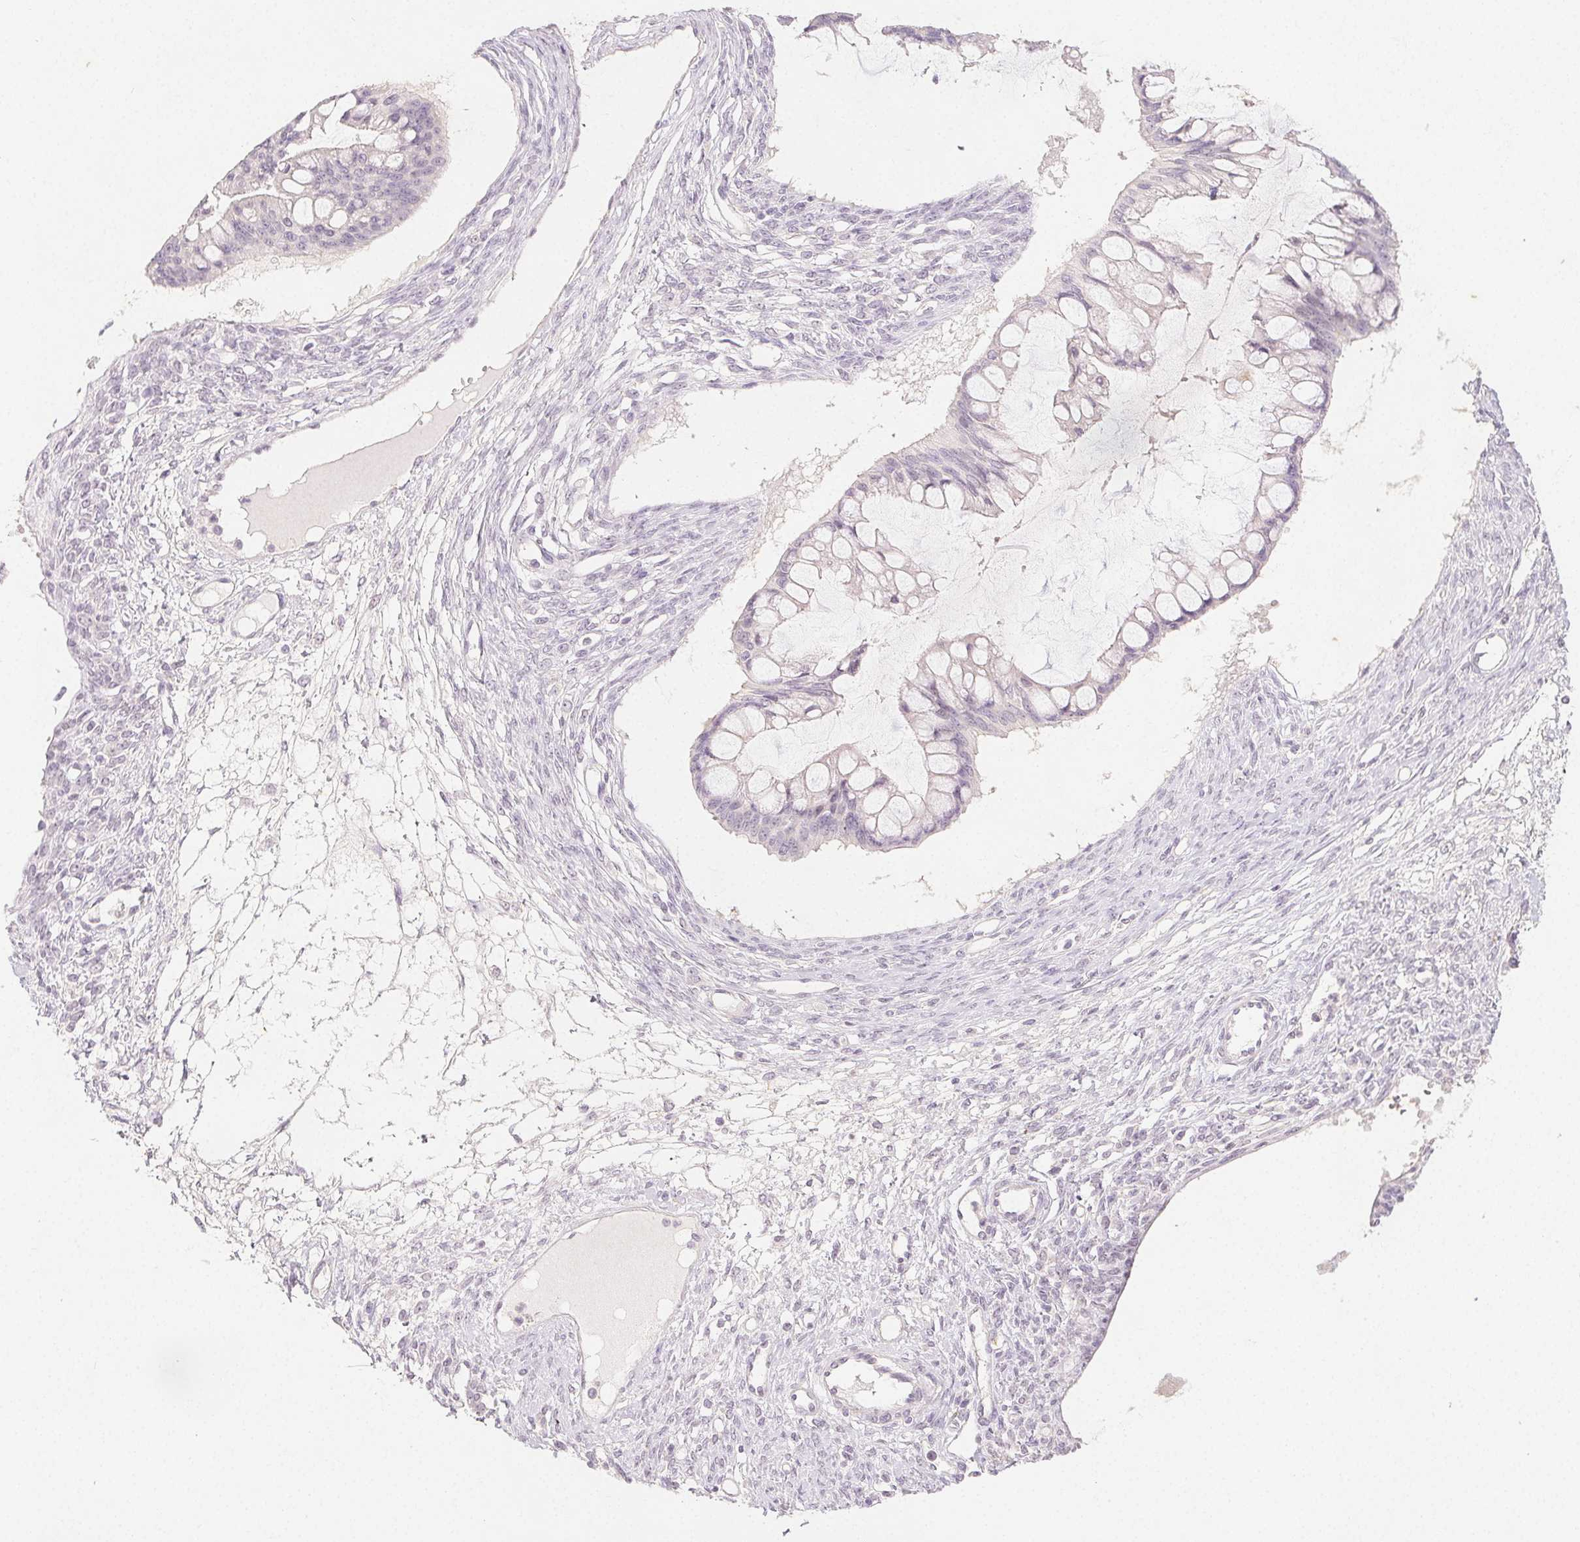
{"staining": {"intensity": "negative", "quantity": "none", "location": "none"}, "tissue": "ovarian cancer", "cell_type": "Tumor cells", "image_type": "cancer", "snomed": [{"axis": "morphology", "description": "Cystadenocarcinoma, mucinous, NOS"}, {"axis": "topography", "description": "Ovary"}], "caption": "Tumor cells show no significant expression in ovarian cancer. The staining is performed using DAB brown chromogen with nuclei counter-stained in using hematoxylin.", "gene": "PI3", "patient": {"sex": "female", "age": 73}}